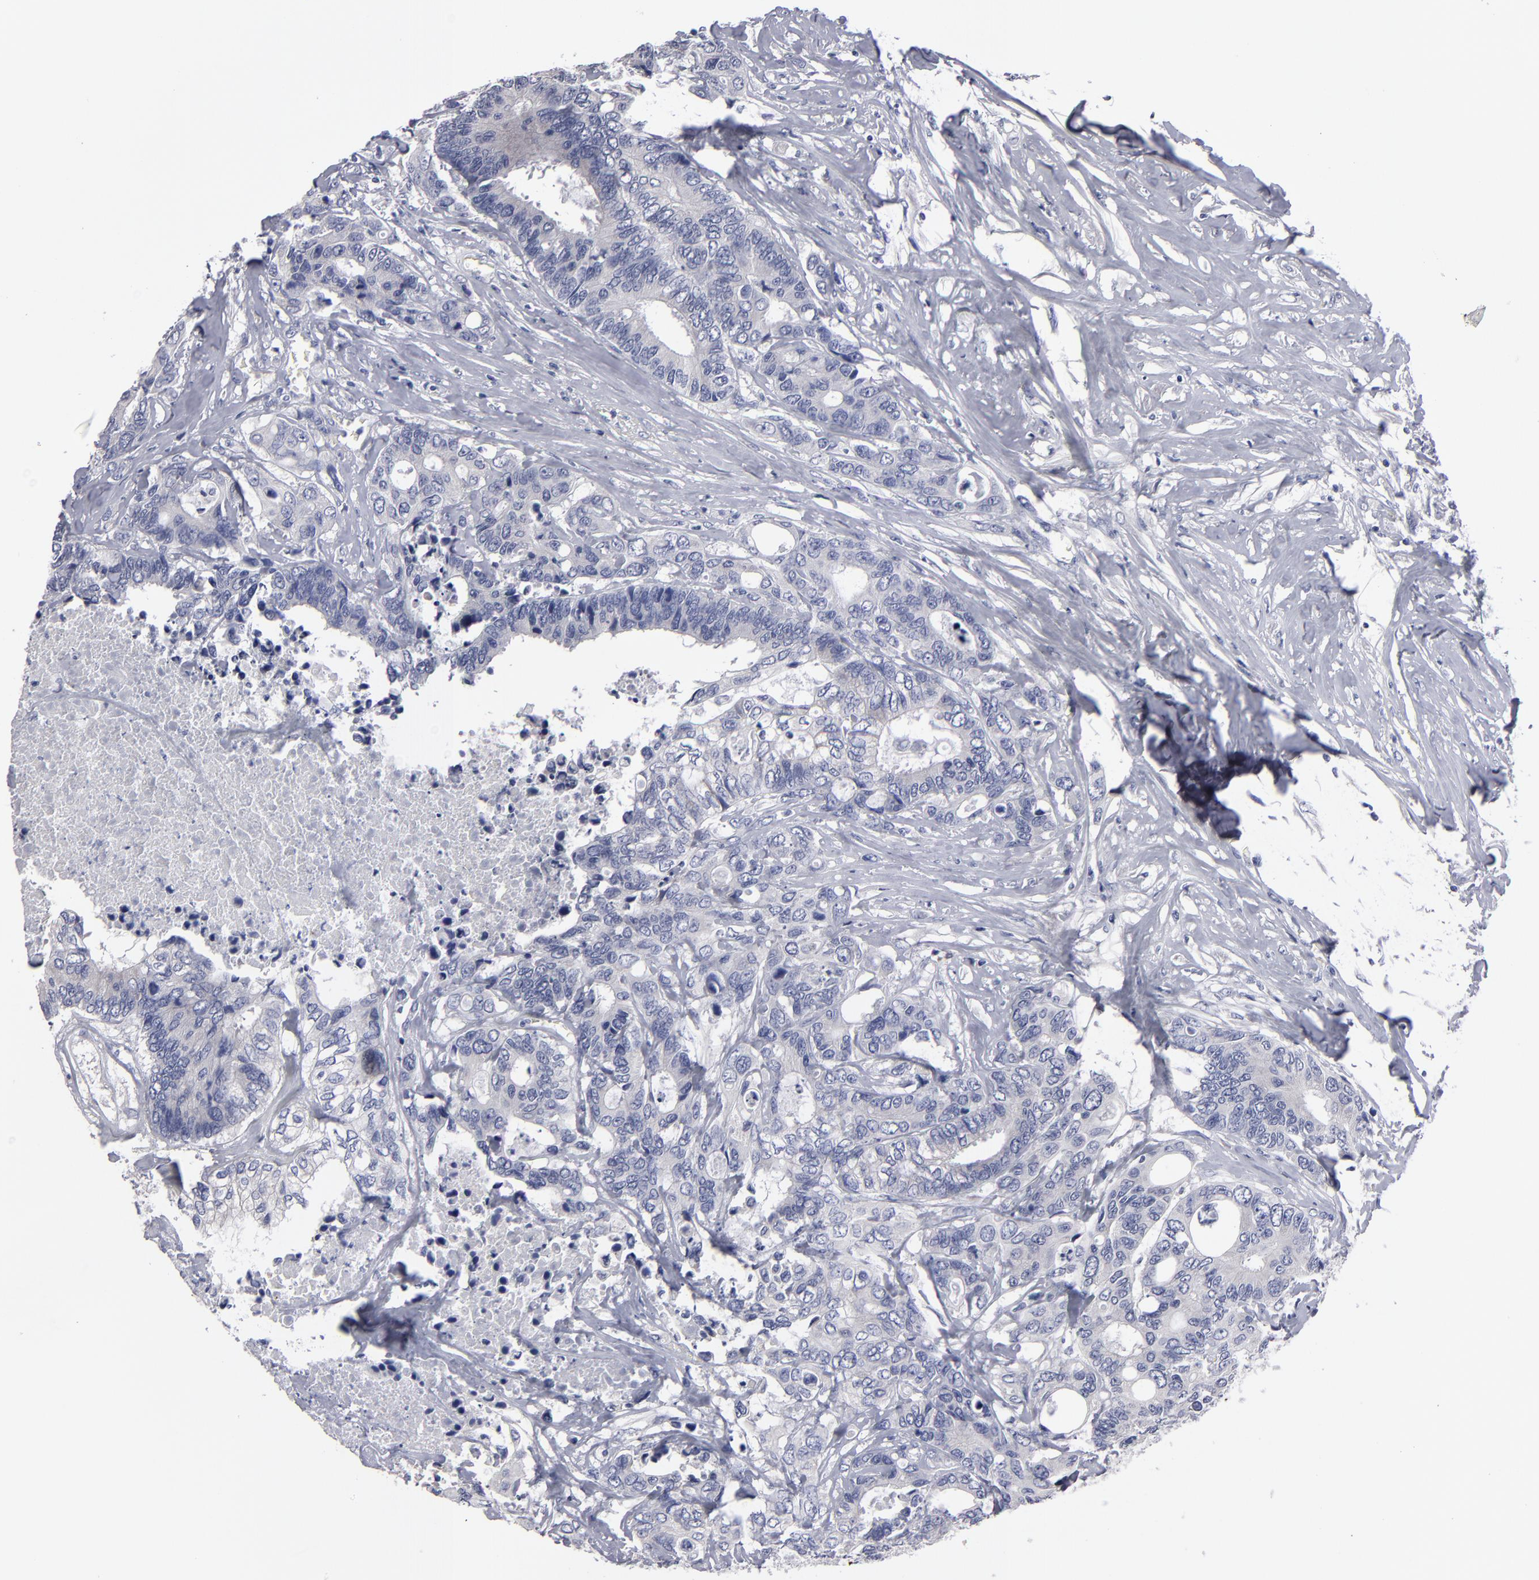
{"staining": {"intensity": "weak", "quantity": ">75%", "location": "cytoplasmic/membranous"}, "tissue": "colorectal cancer", "cell_type": "Tumor cells", "image_type": "cancer", "snomed": [{"axis": "morphology", "description": "Adenocarcinoma, NOS"}, {"axis": "topography", "description": "Rectum"}], "caption": "A histopathology image of human adenocarcinoma (colorectal) stained for a protein reveals weak cytoplasmic/membranous brown staining in tumor cells.", "gene": "CCDC80", "patient": {"sex": "male", "age": 55}}